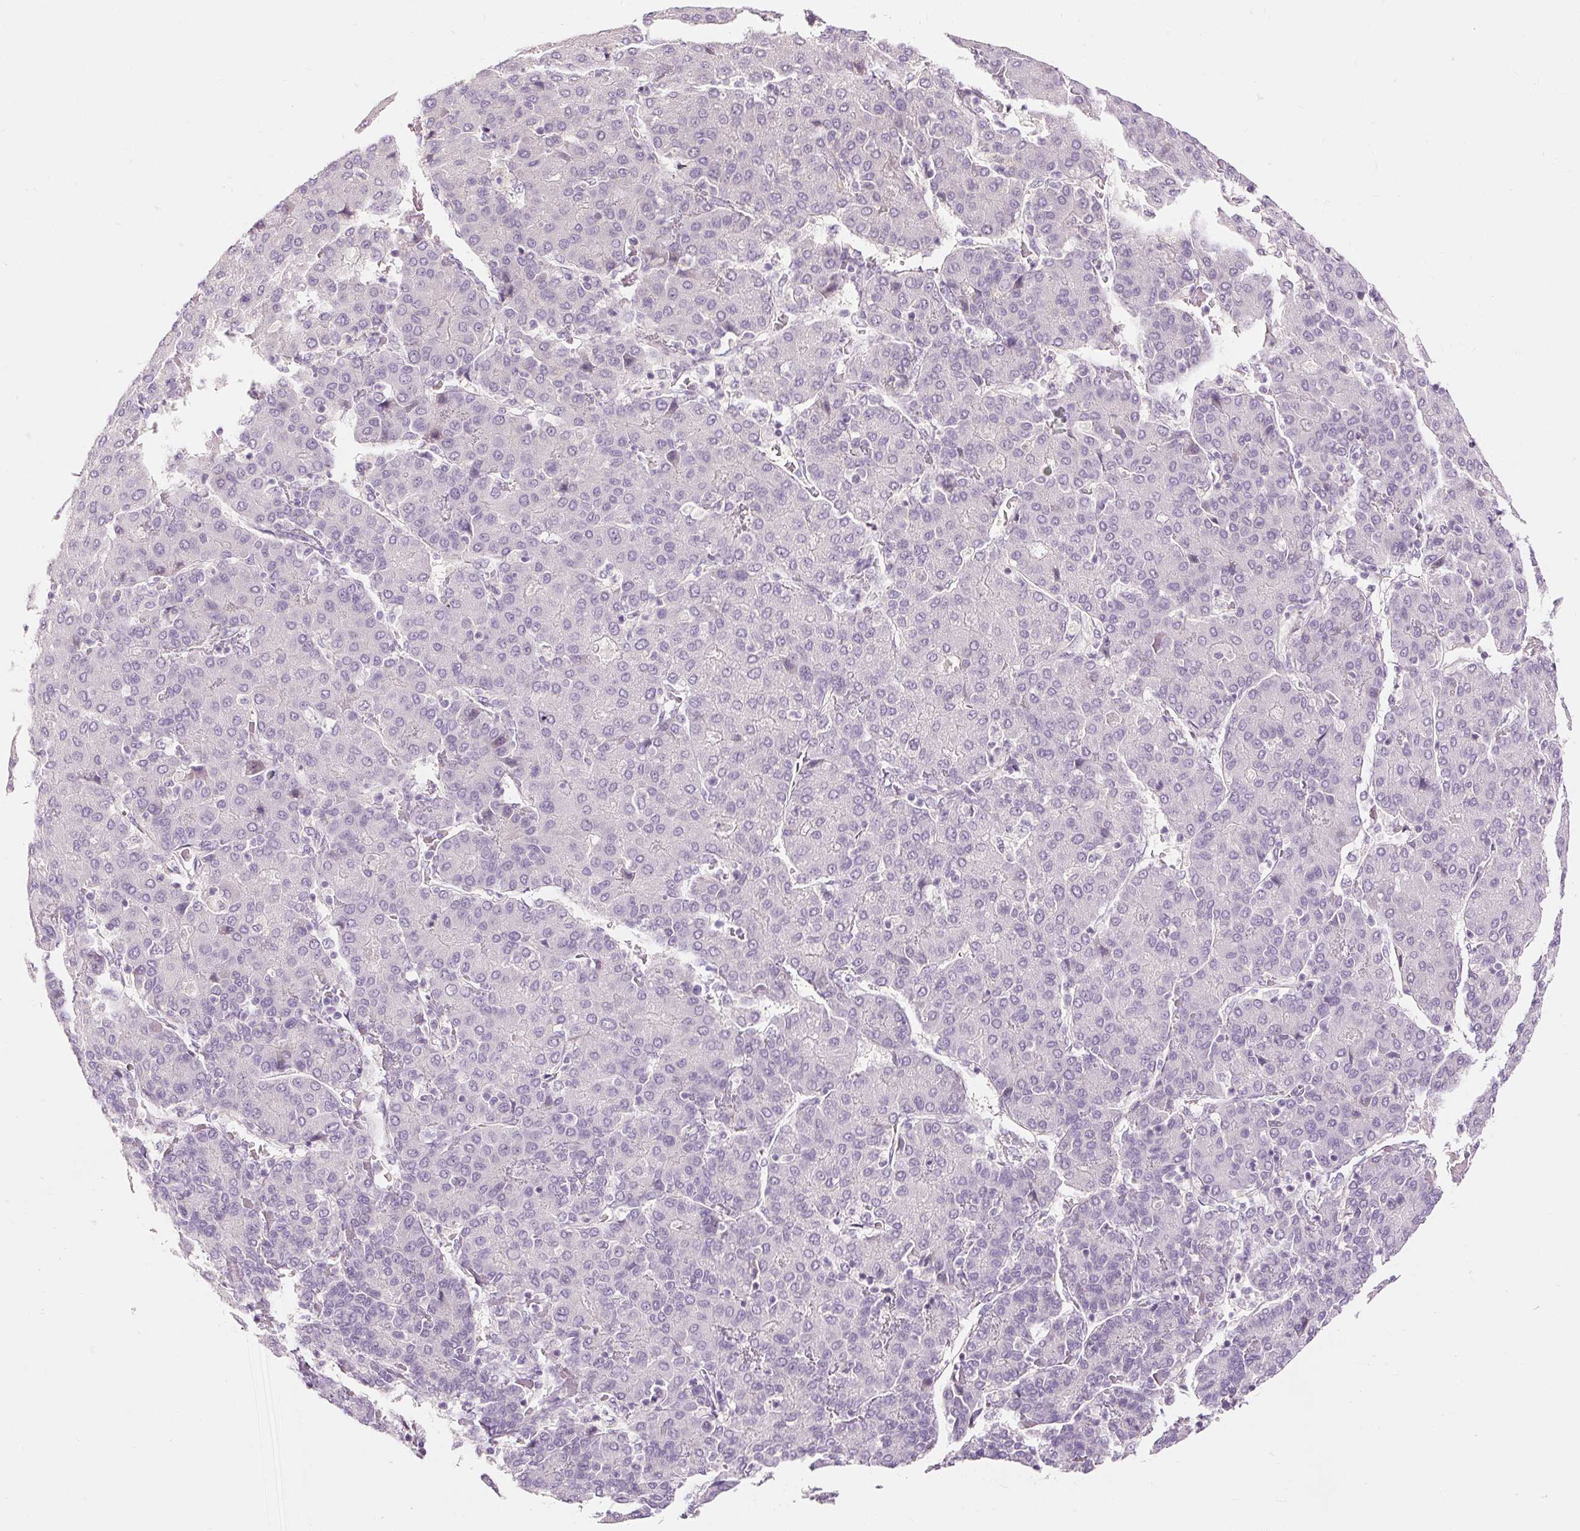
{"staining": {"intensity": "negative", "quantity": "none", "location": "none"}, "tissue": "liver cancer", "cell_type": "Tumor cells", "image_type": "cancer", "snomed": [{"axis": "morphology", "description": "Carcinoma, Hepatocellular, NOS"}, {"axis": "topography", "description": "Liver"}], "caption": "This is a histopathology image of immunohistochemistry staining of liver hepatocellular carcinoma, which shows no expression in tumor cells.", "gene": "CAPN3", "patient": {"sex": "male", "age": 65}}